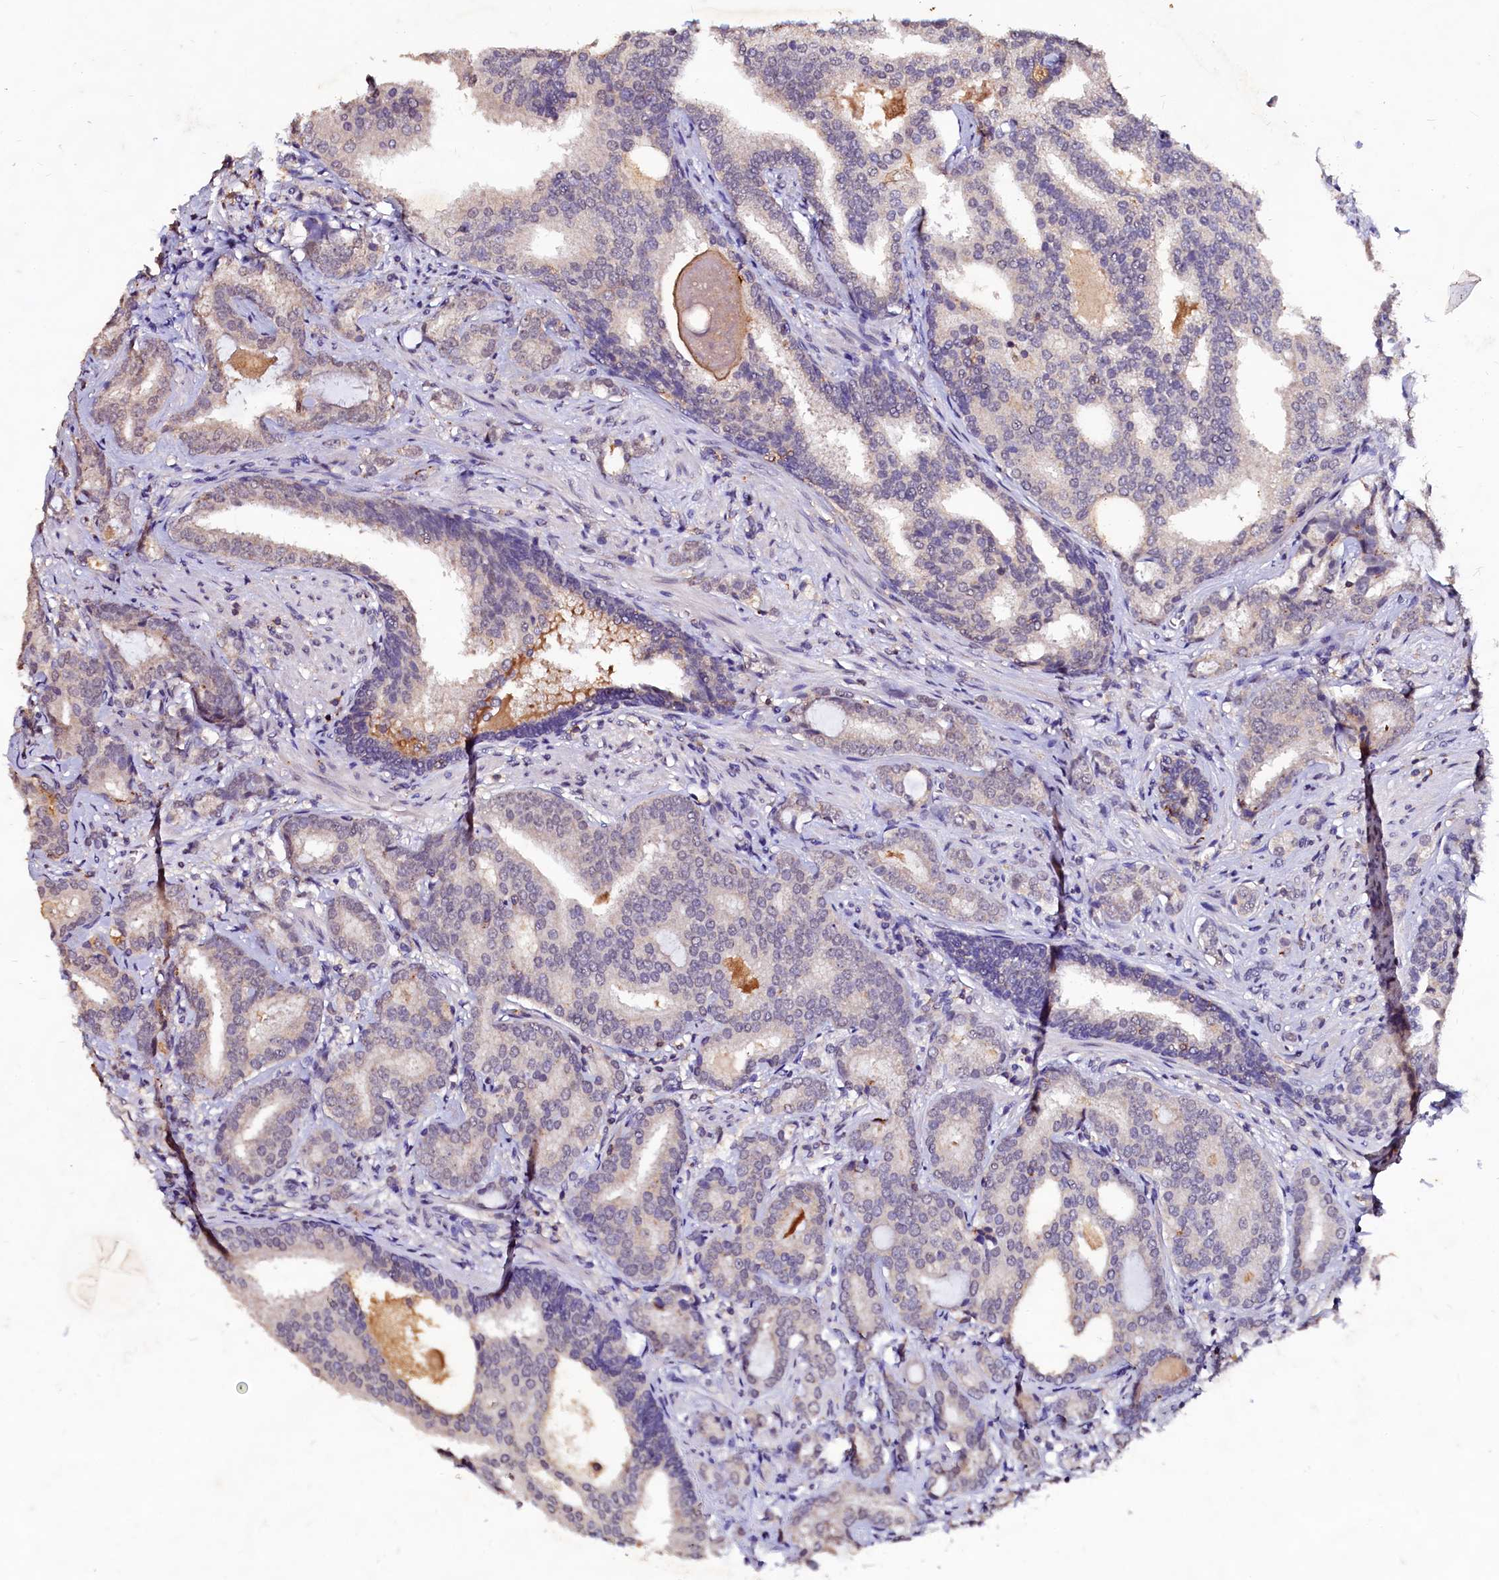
{"staining": {"intensity": "negative", "quantity": "none", "location": "none"}, "tissue": "prostate cancer", "cell_type": "Tumor cells", "image_type": "cancer", "snomed": [{"axis": "morphology", "description": "Adenocarcinoma, High grade"}, {"axis": "topography", "description": "Prostate"}], "caption": "This is an immunohistochemistry (IHC) micrograph of prostate cancer. There is no positivity in tumor cells.", "gene": "CSTPP1", "patient": {"sex": "male", "age": 63}}